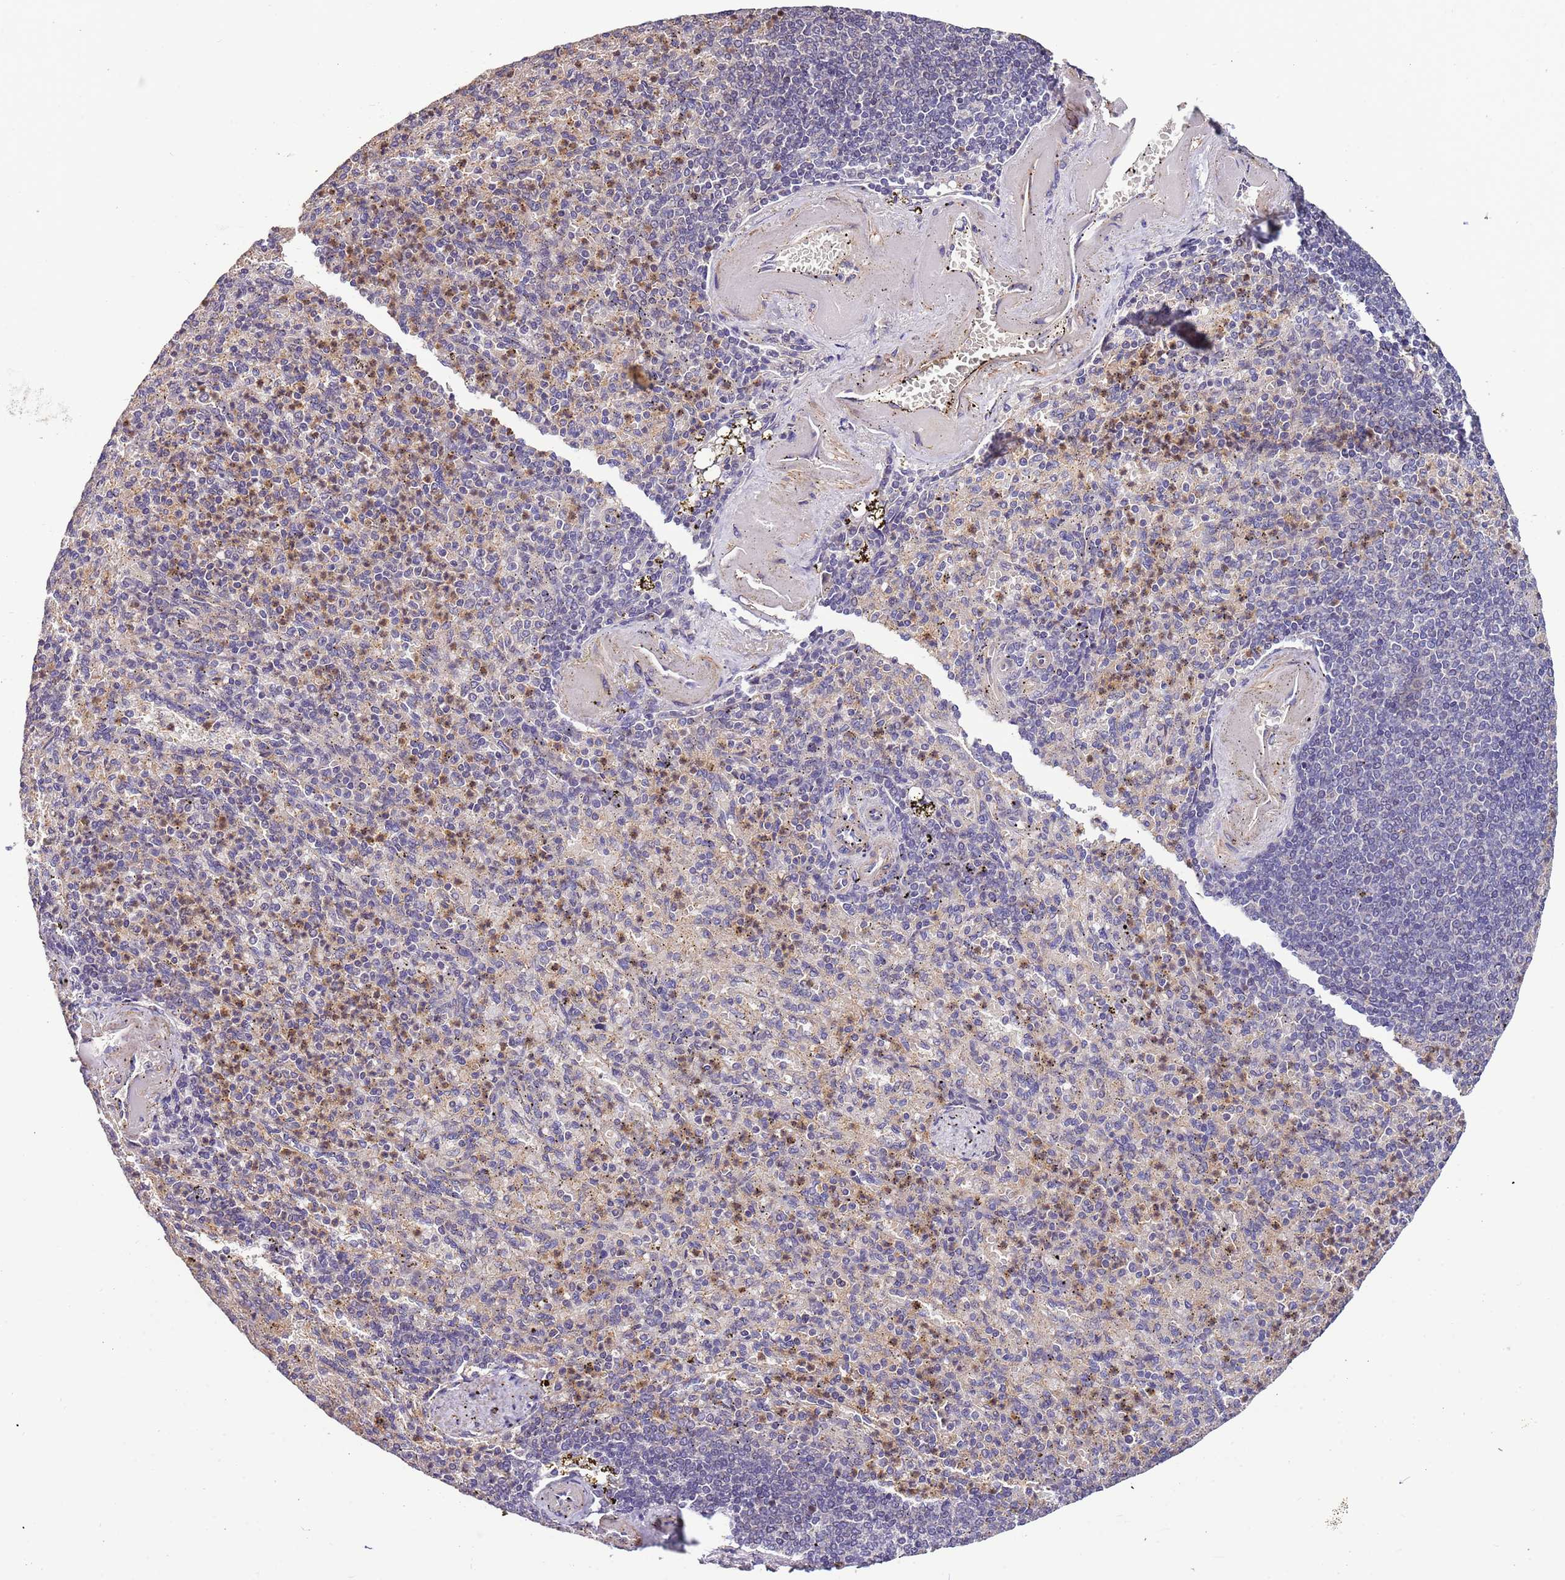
{"staining": {"intensity": "moderate", "quantity": "<25%", "location": "cytoplasmic/membranous"}, "tissue": "spleen", "cell_type": "Cells in red pulp", "image_type": "normal", "snomed": [{"axis": "morphology", "description": "Normal tissue, NOS"}, {"axis": "topography", "description": "Spleen"}], "caption": "Cells in red pulp demonstrate low levels of moderate cytoplasmic/membranous expression in approximately <25% of cells in benign human spleen.", "gene": "LAMB4", "patient": {"sex": "female", "age": 74}}